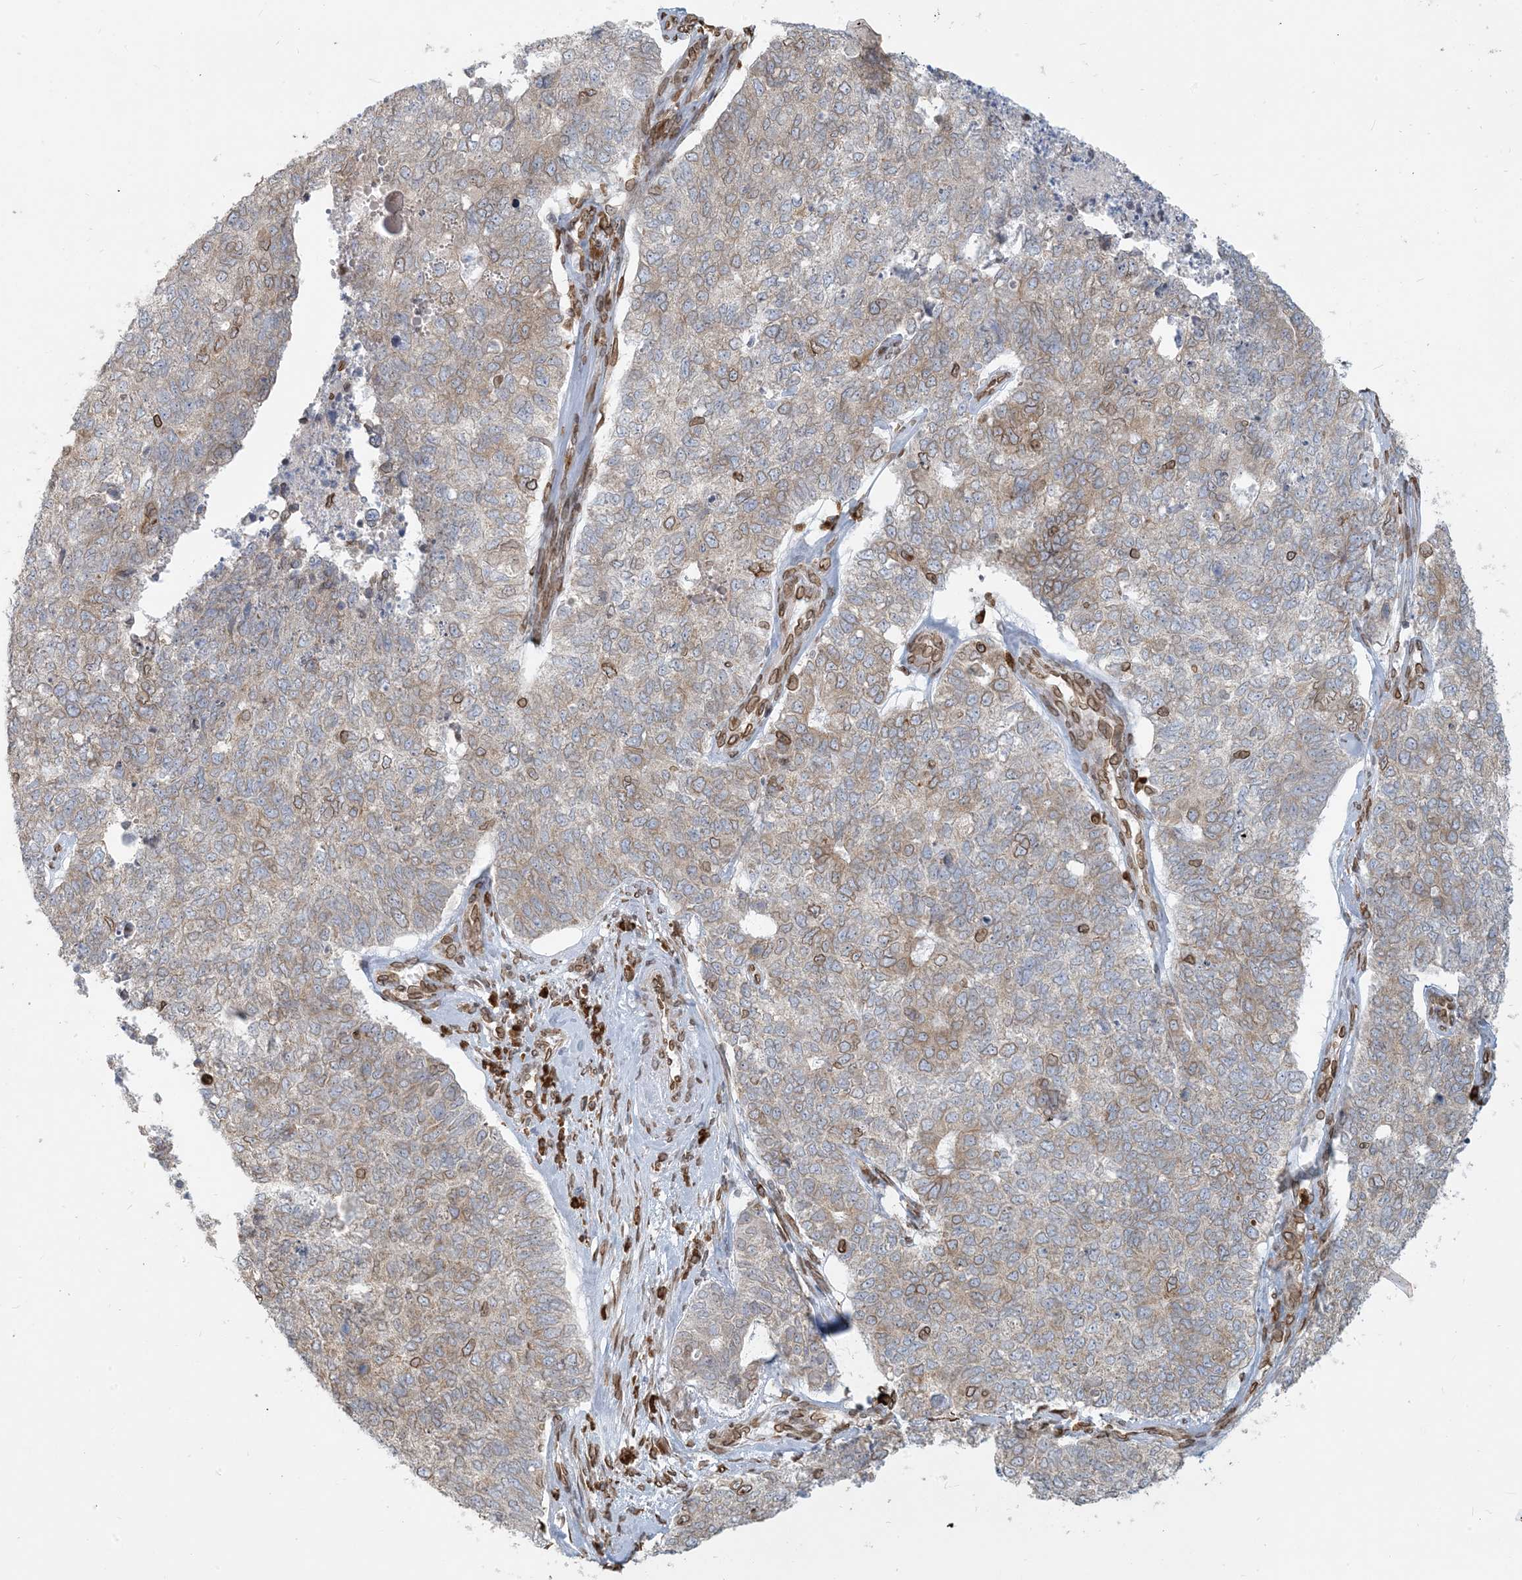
{"staining": {"intensity": "moderate", "quantity": "<25%", "location": "cytoplasmic/membranous,nuclear"}, "tissue": "cervical cancer", "cell_type": "Tumor cells", "image_type": "cancer", "snomed": [{"axis": "morphology", "description": "Squamous cell carcinoma, NOS"}, {"axis": "topography", "description": "Cervix"}], "caption": "Cervical cancer tissue demonstrates moderate cytoplasmic/membranous and nuclear positivity in approximately <25% of tumor cells, visualized by immunohistochemistry.", "gene": "WWP1", "patient": {"sex": "female", "age": 63}}